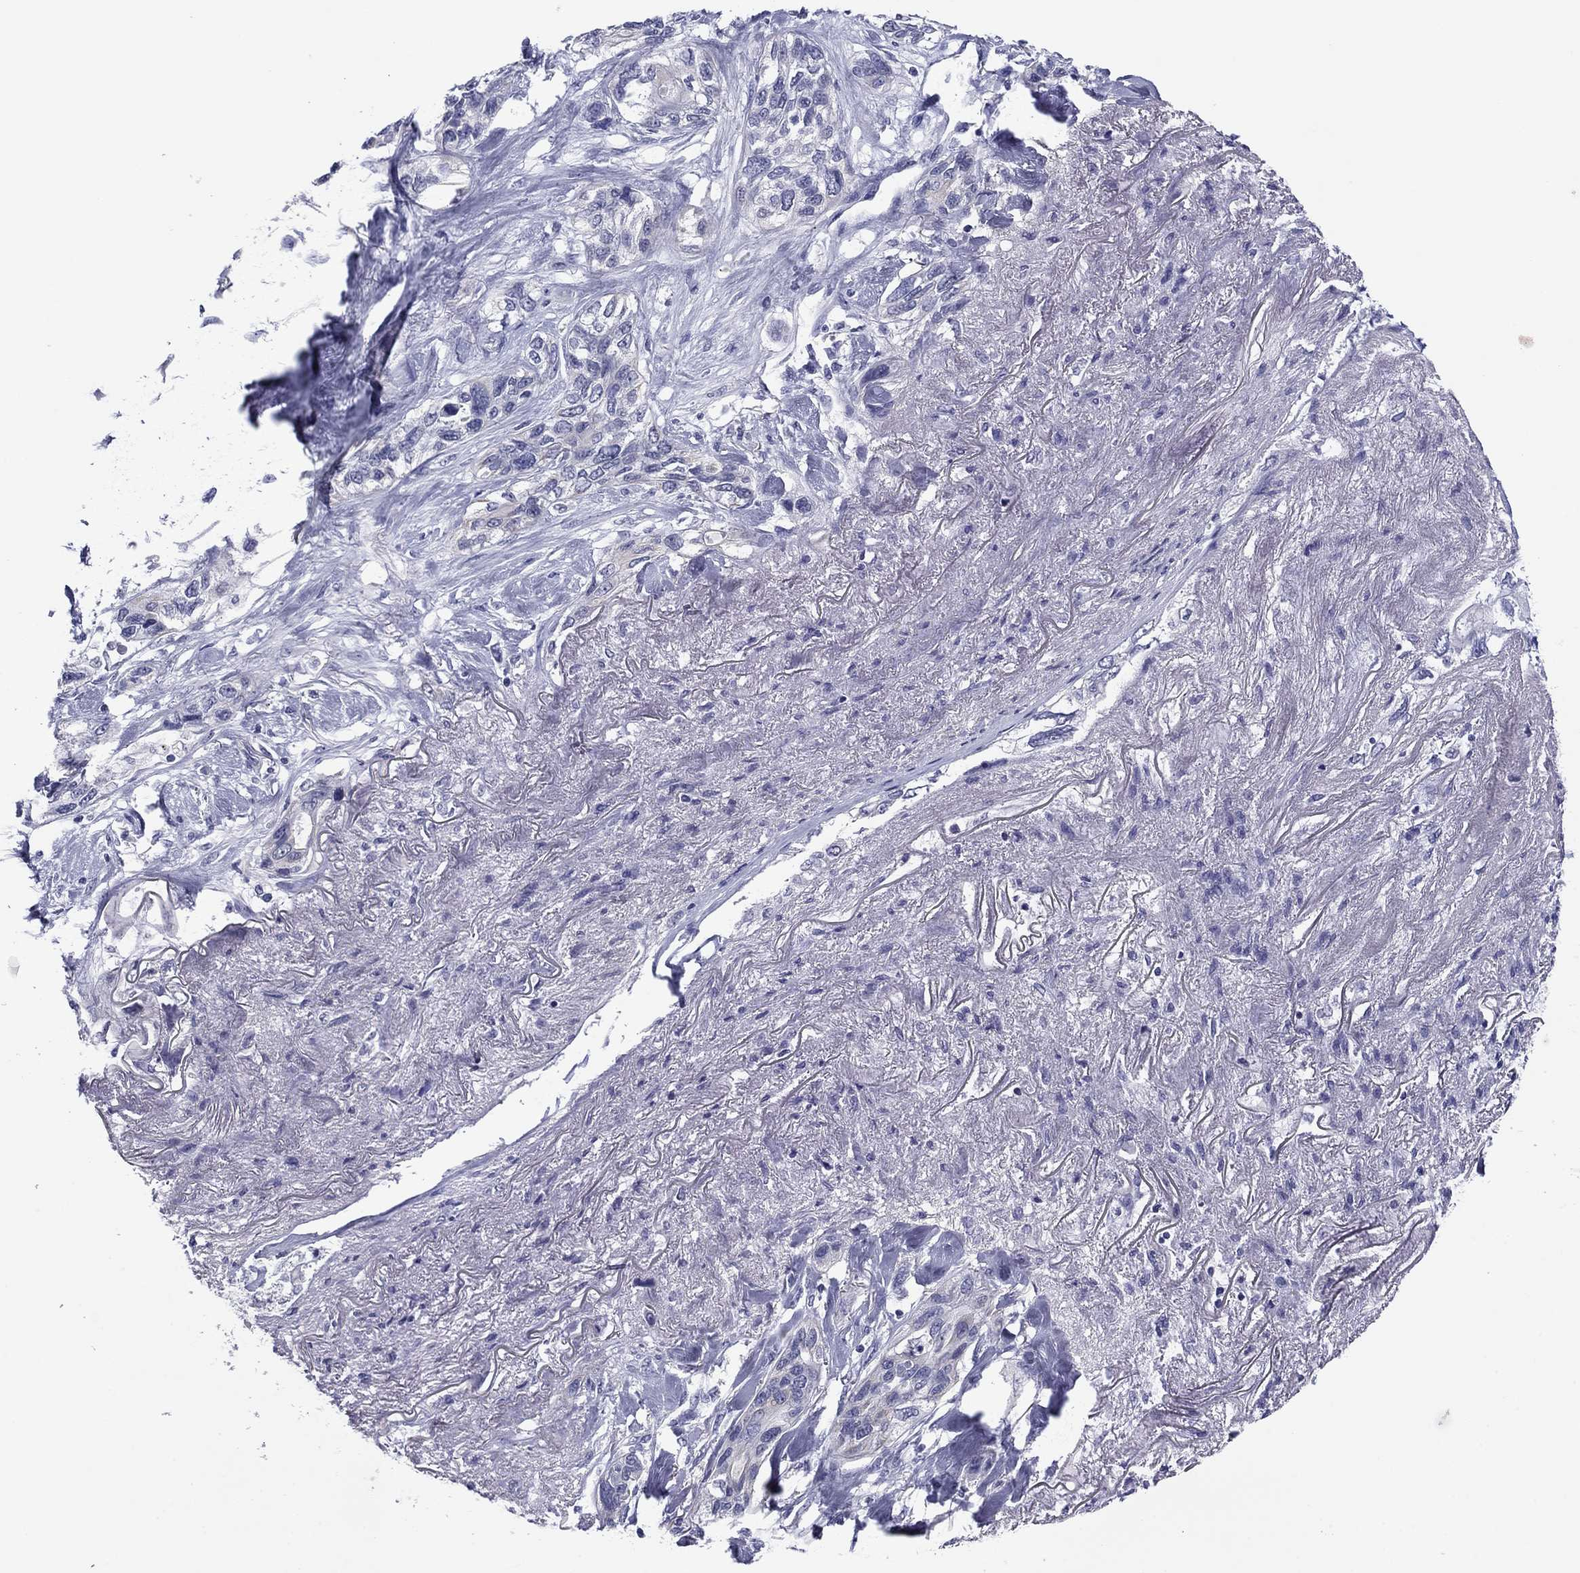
{"staining": {"intensity": "negative", "quantity": "none", "location": "none"}, "tissue": "lung cancer", "cell_type": "Tumor cells", "image_type": "cancer", "snomed": [{"axis": "morphology", "description": "Squamous cell carcinoma, NOS"}, {"axis": "topography", "description": "Lung"}], "caption": "The micrograph demonstrates no significant staining in tumor cells of lung squamous cell carcinoma. (IHC, brightfield microscopy, high magnification).", "gene": "HAO1", "patient": {"sex": "female", "age": 70}}